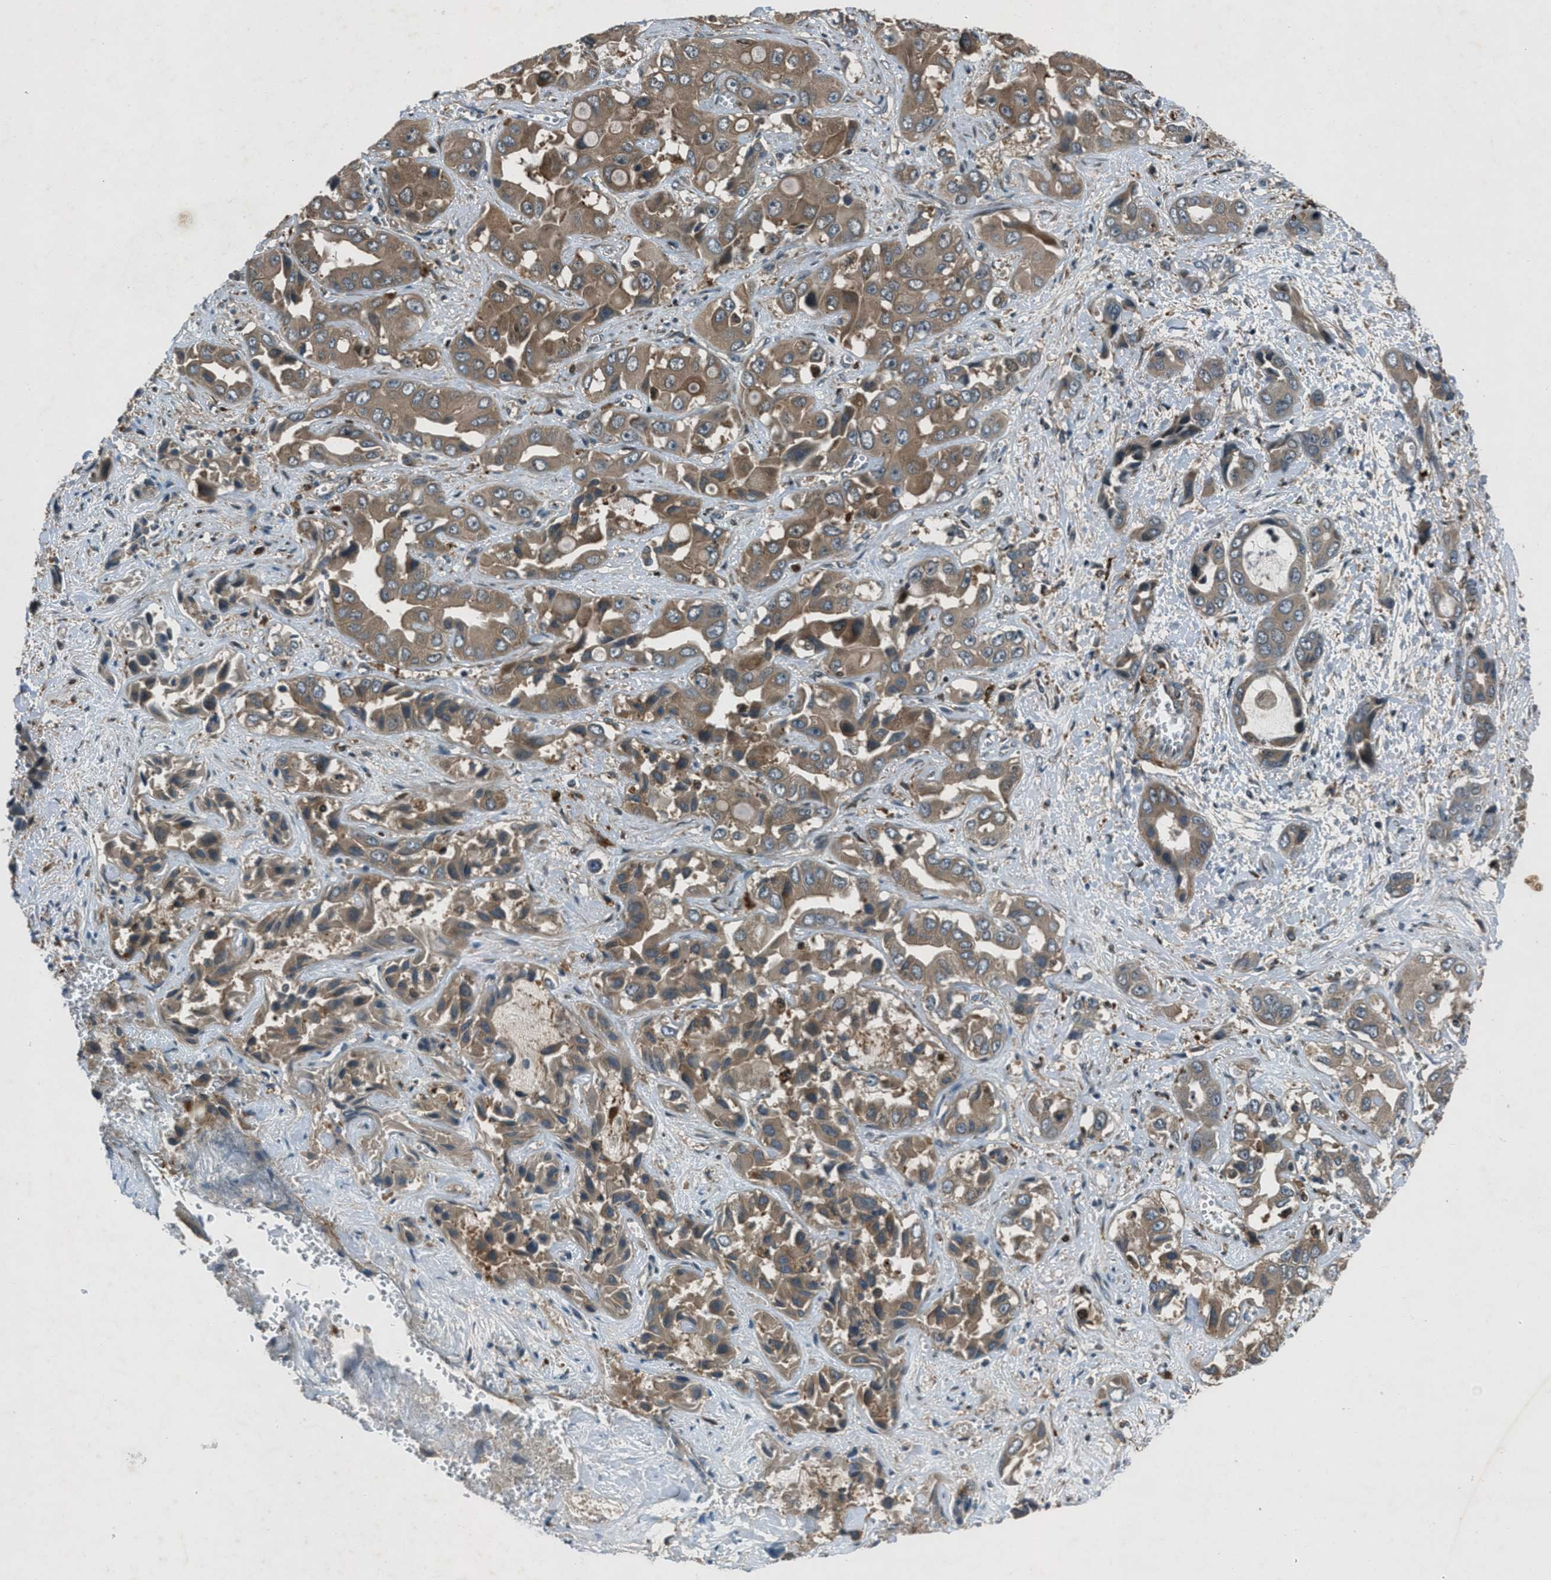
{"staining": {"intensity": "moderate", "quantity": ">75%", "location": "cytoplasmic/membranous"}, "tissue": "liver cancer", "cell_type": "Tumor cells", "image_type": "cancer", "snomed": [{"axis": "morphology", "description": "Cholangiocarcinoma"}, {"axis": "topography", "description": "Liver"}], "caption": "A brown stain highlights moderate cytoplasmic/membranous positivity of a protein in human cholangiocarcinoma (liver) tumor cells.", "gene": "EPSTI1", "patient": {"sex": "female", "age": 52}}